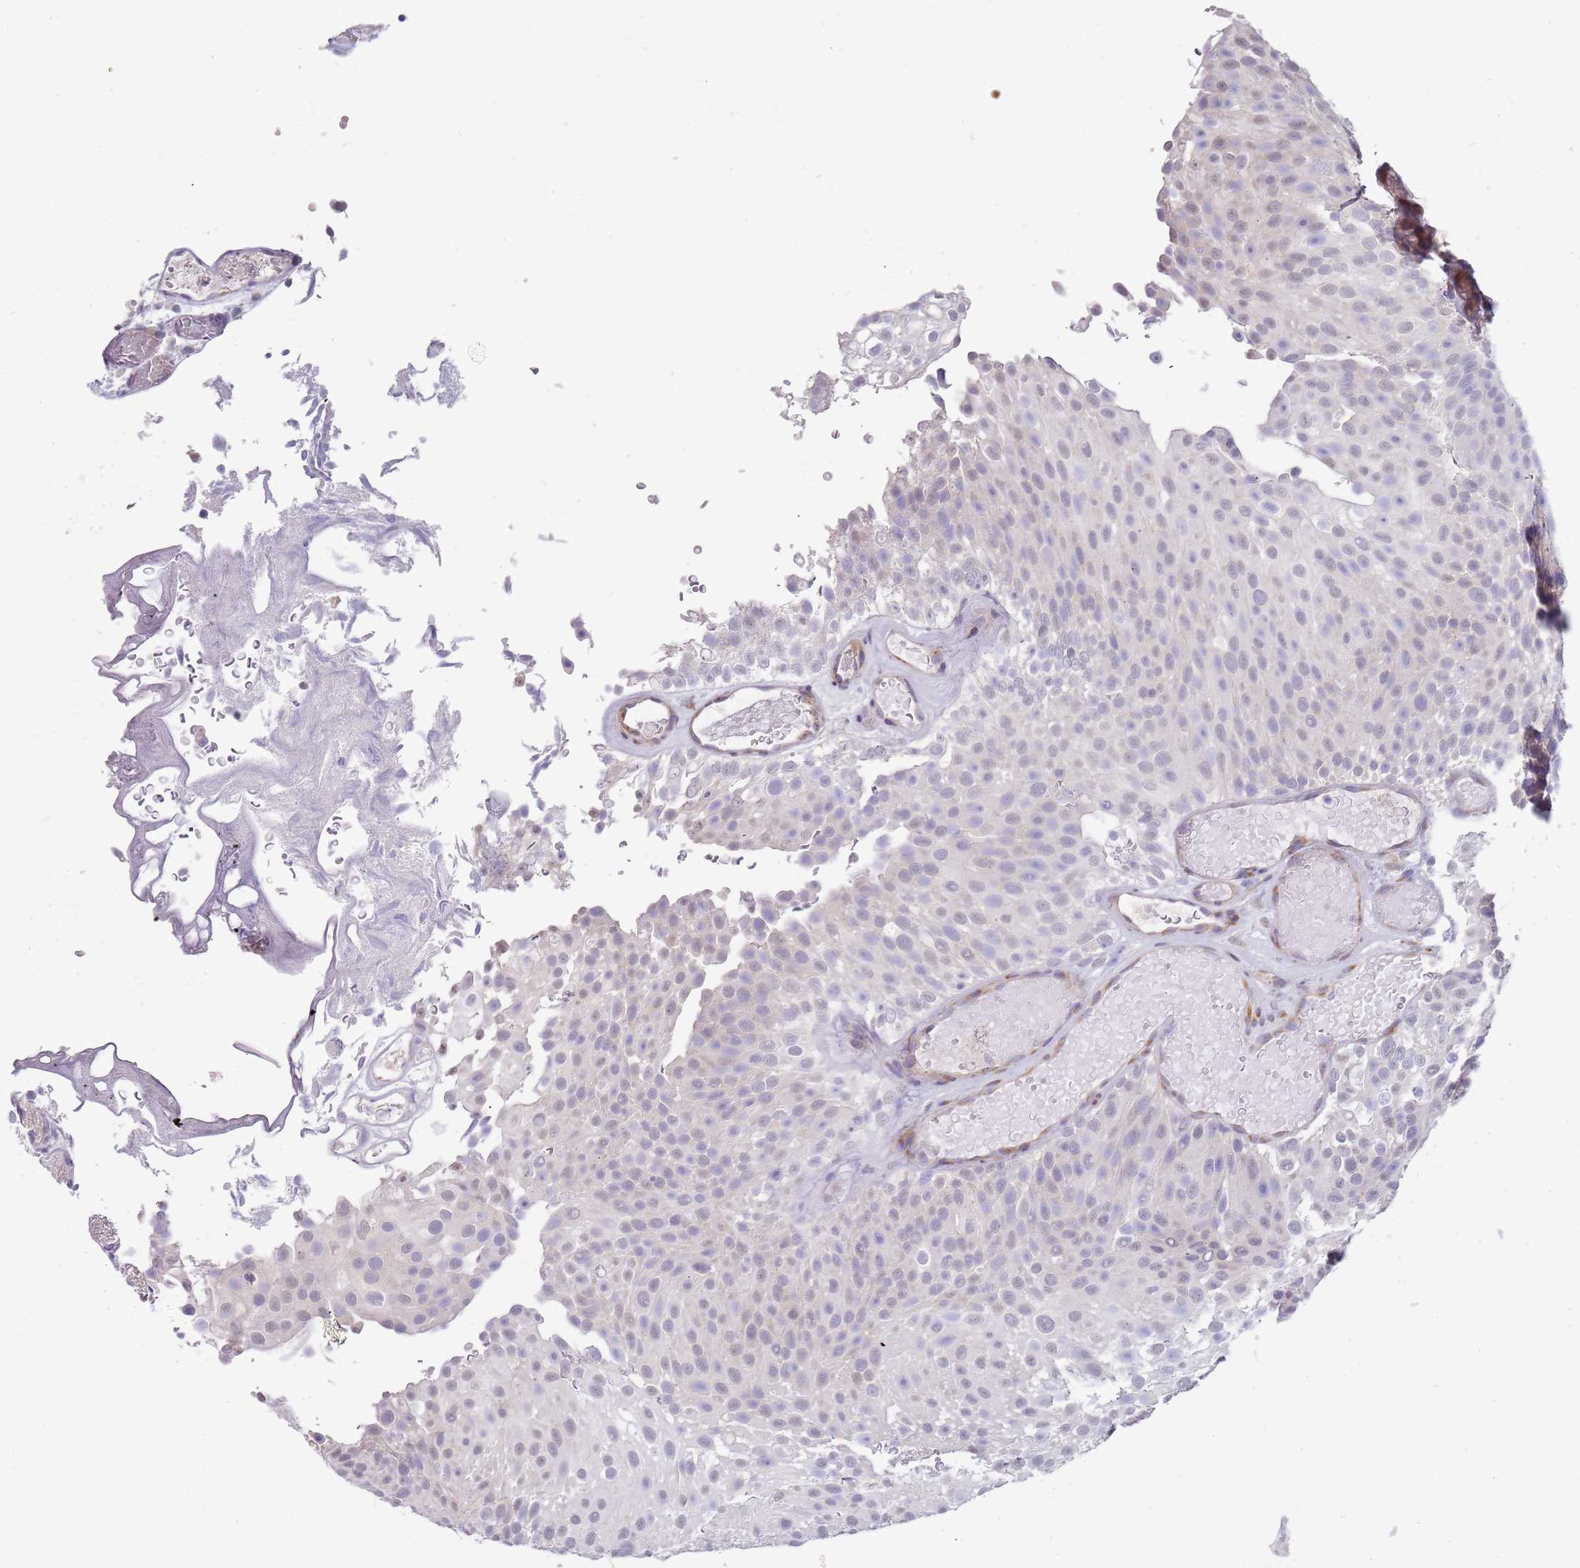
{"staining": {"intensity": "negative", "quantity": "none", "location": "none"}, "tissue": "urothelial cancer", "cell_type": "Tumor cells", "image_type": "cancer", "snomed": [{"axis": "morphology", "description": "Urothelial carcinoma, Low grade"}, {"axis": "topography", "description": "Urinary bladder"}], "caption": "Tumor cells are negative for brown protein staining in urothelial carcinoma (low-grade).", "gene": "TNRC6C", "patient": {"sex": "male", "age": 78}}